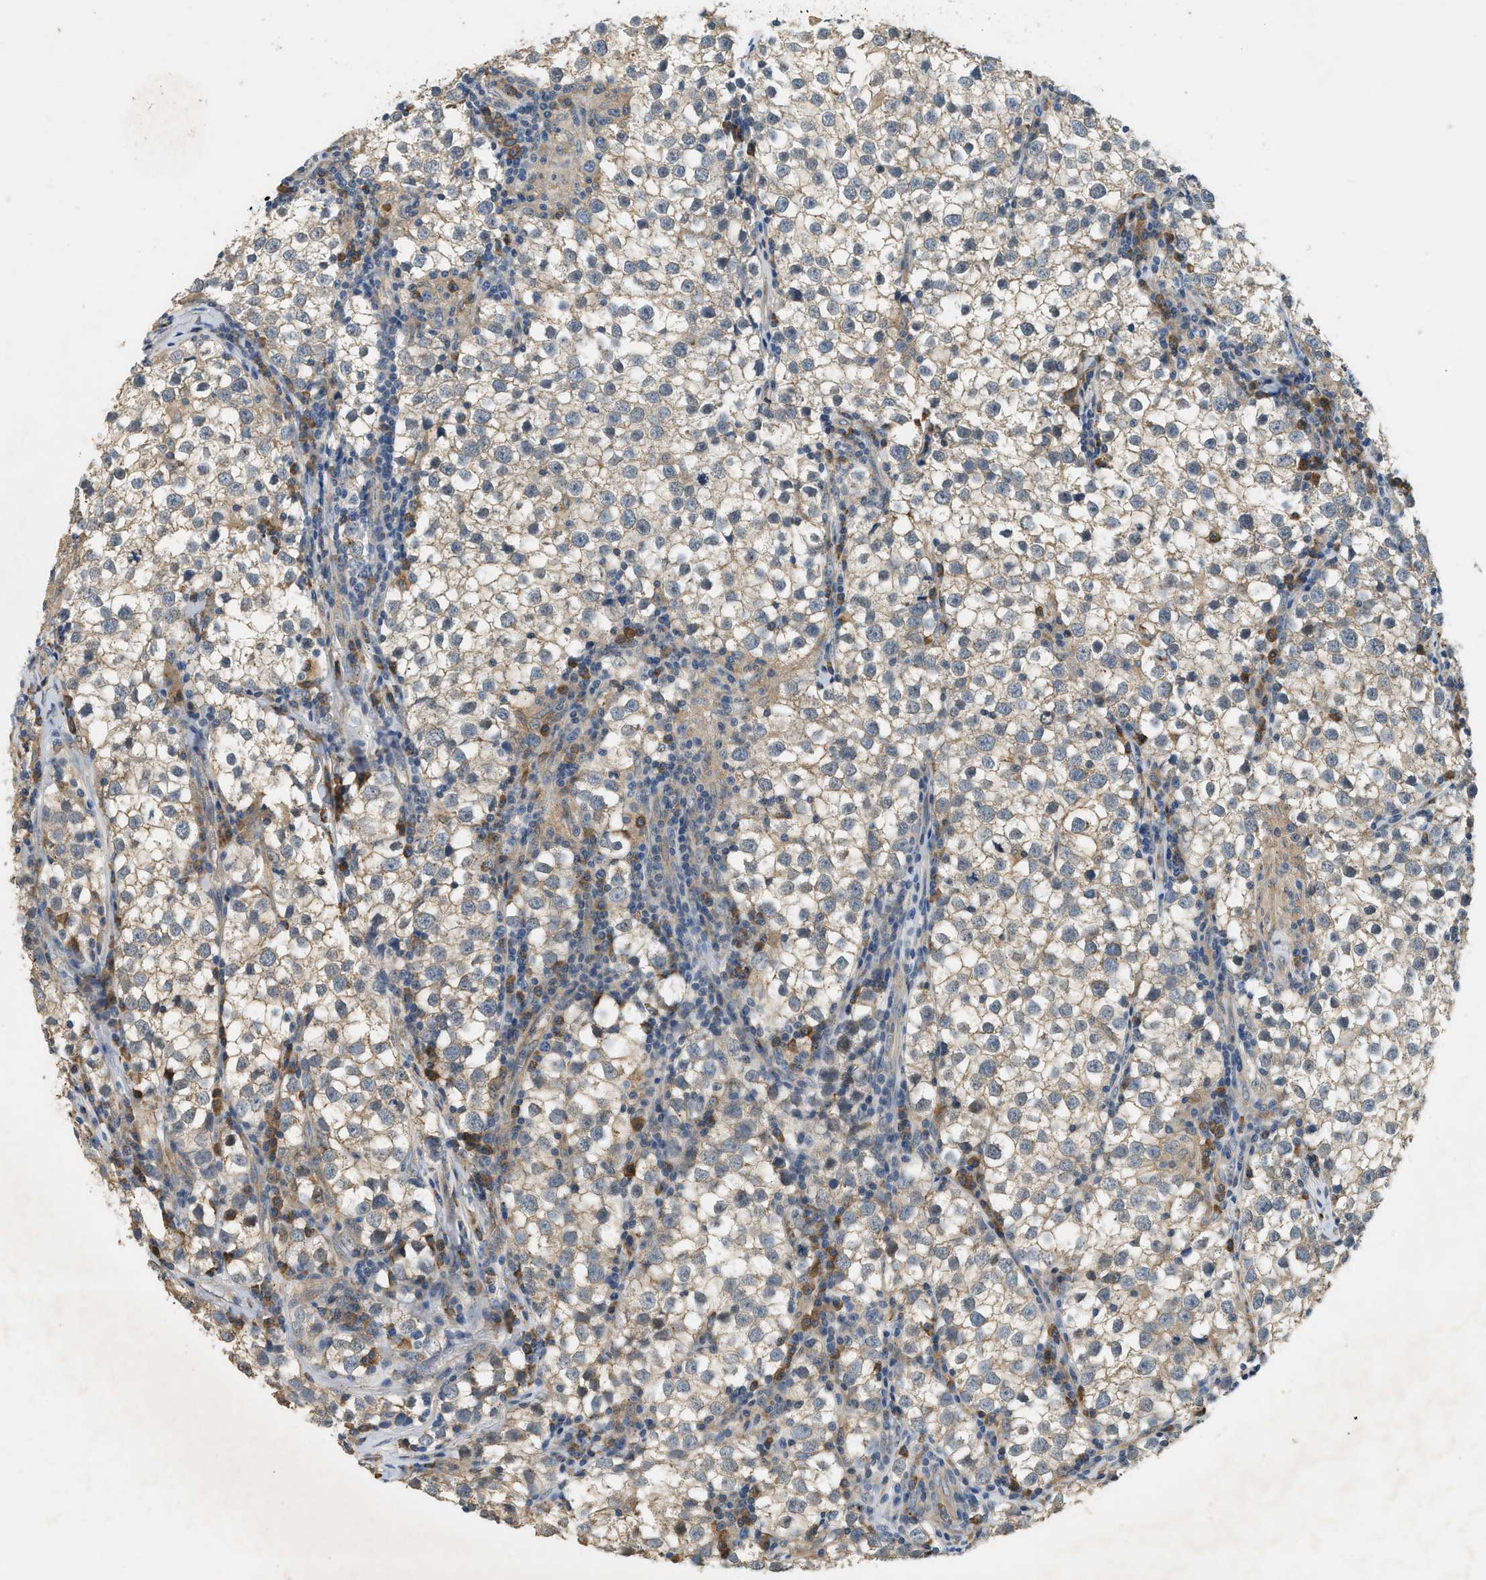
{"staining": {"intensity": "negative", "quantity": "none", "location": "none"}, "tissue": "testis cancer", "cell_type": "Tumor cells", "image_type": "cancer", "snomed": [{"axis": "morphology", "description": "Seminoma, NOS"}, {"axis": "morphology", "description": "Carcinoma, Embryonal, NOS"}, {"axis": "topography", "description": "Testis"}], "caption": "Tumor cells are negative for brown protein staining in testis cancer. (DAB IHC with hematoxylin counter stain).", "gene": "CFLAR", "patient": {"sex": "male", "age": 36}}